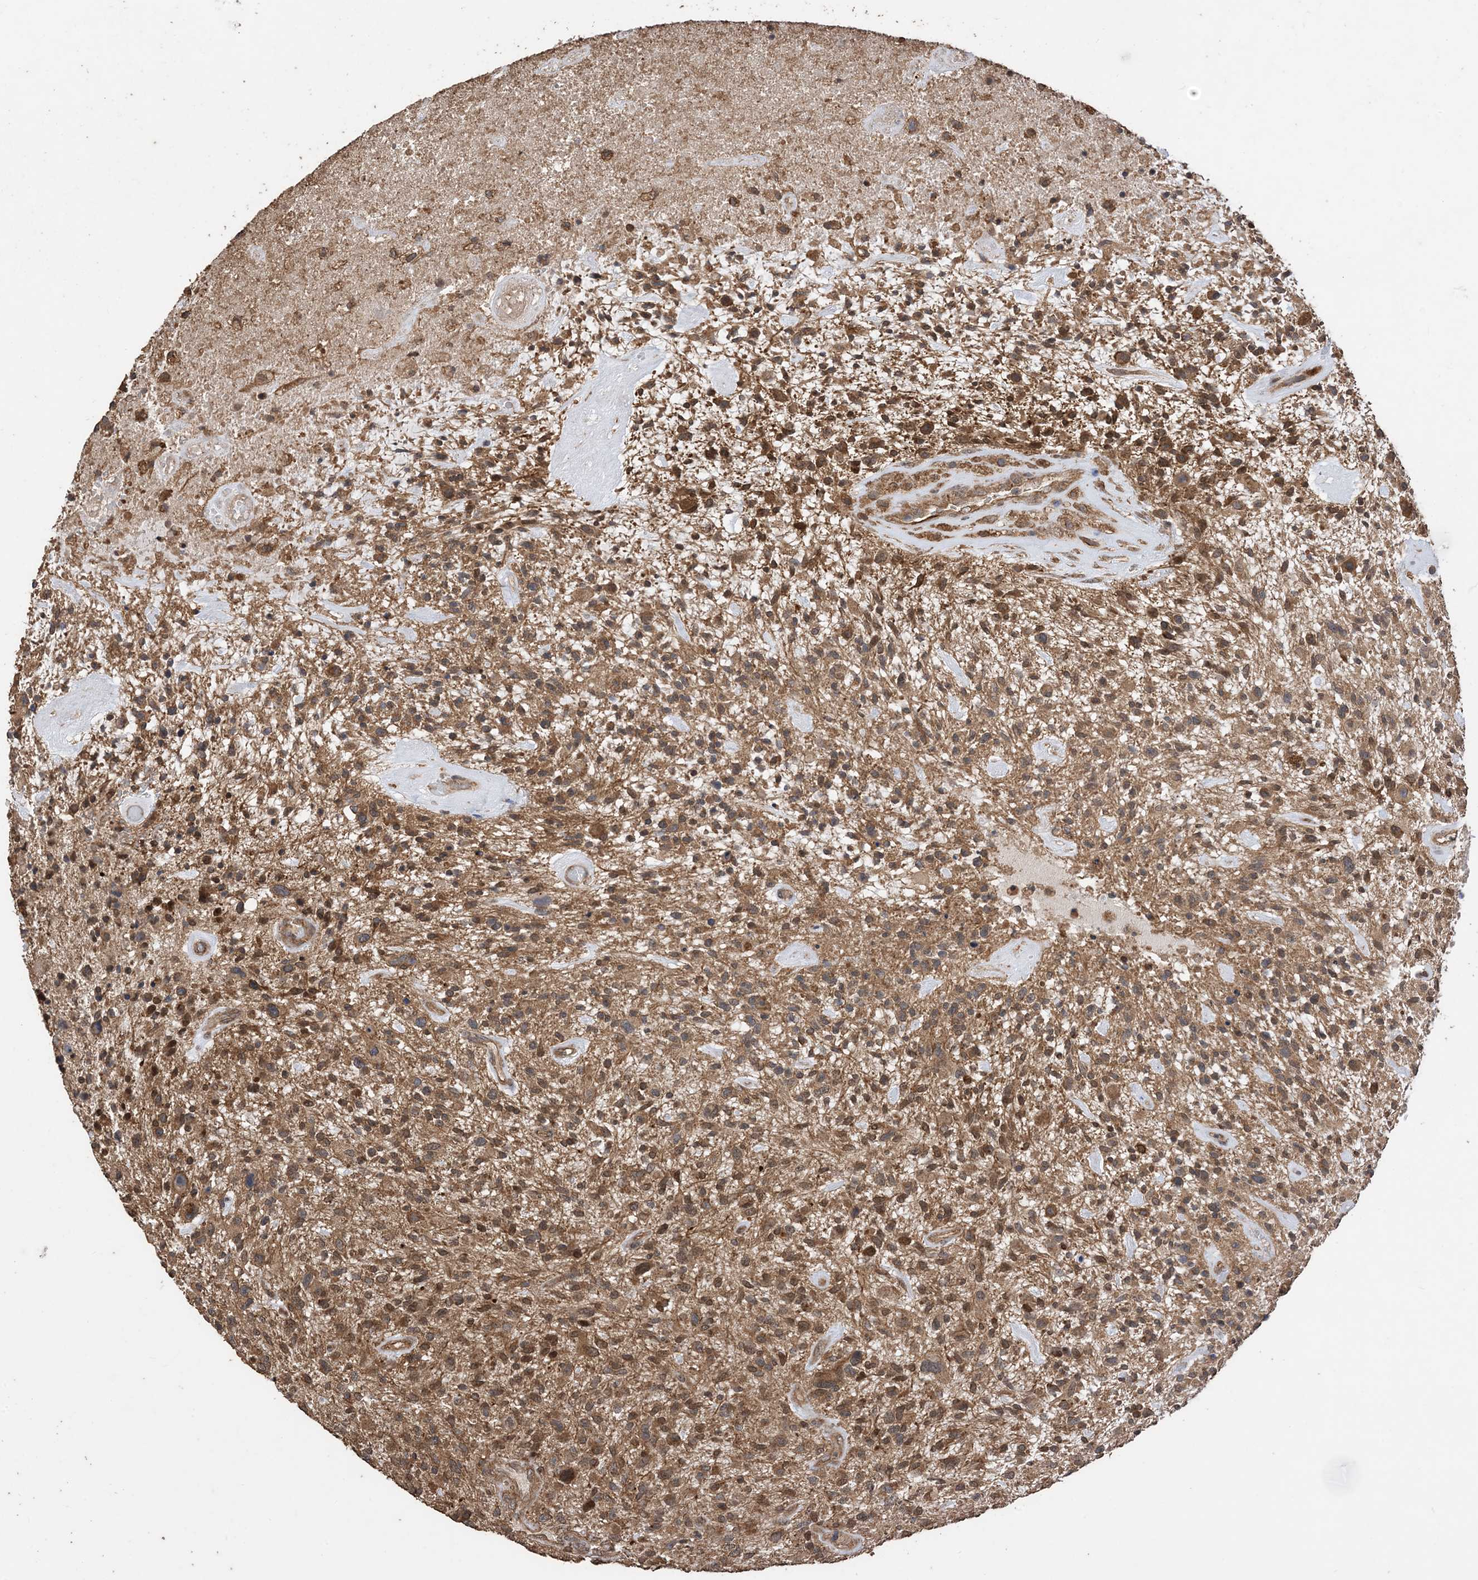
{"staining": {"intensity": "moderate", "quantity": ">75%", "location": "cytoplasmic/membranous"}, "tissue": "glioma", "cell_type": "Tumor cells", "image_type": "cancer", "snomed": [{"axis": "morphology", "description": "Glioma, malignant, High grade"}, {"axis": "topography", "description": "Brain"}], "caption": "Moderate cytoplasmic/membranous expression for a protein is present in approximately >75% of tumor cells of malignant glioma (high-grade) using IHC.", "gene": "ZKSCAN5", "patient": {"sex": "male", "age": 47}}